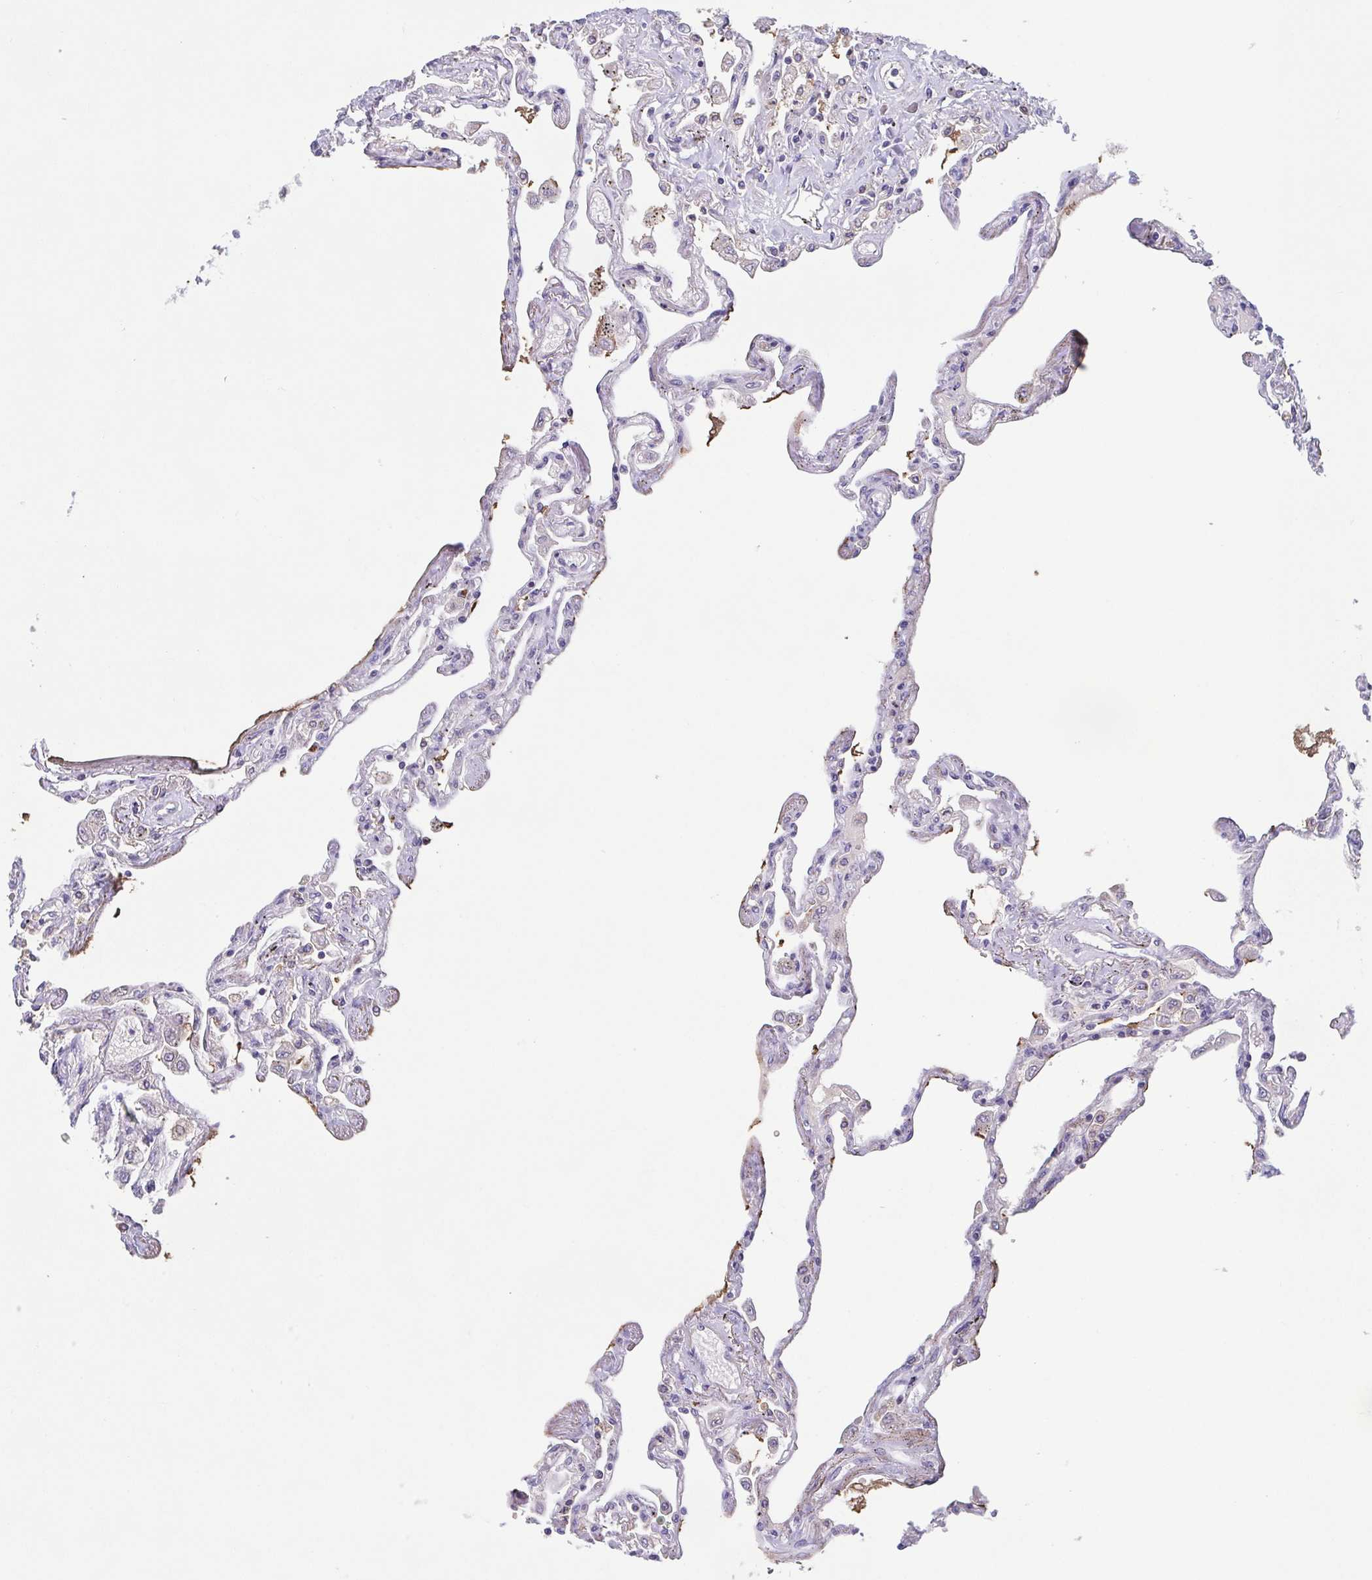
{"staining": {"intensity": "moderate", "quantity": "25%-75%", "location": "cytoplasmic/membranous"}, "tissue": "lung", "cell_type": "Alveolar cells", "image_type": "normal", "snomed": [{"axis": "morphology", "description": "Normal tissue, NOS"}, {"axis": "morphology", "description": "Adenocarcinoma, NOS"}, {"axis": "topography", "description": "Cartilage tissue"}, {"axis": "topography", "description": "Lung"}], "caption": "A high-resolution image shows immunohistochemistry (IHC) staining of normal lung, which displays moderate cytoplasmic/membranous positivity in about 25%-75% of alveolar cells. (brown staining indicates protein expression, while blue staining denotes nuclei).", "gene": "OSBPL7", "patient": {"sex": "female", "age": 67}}